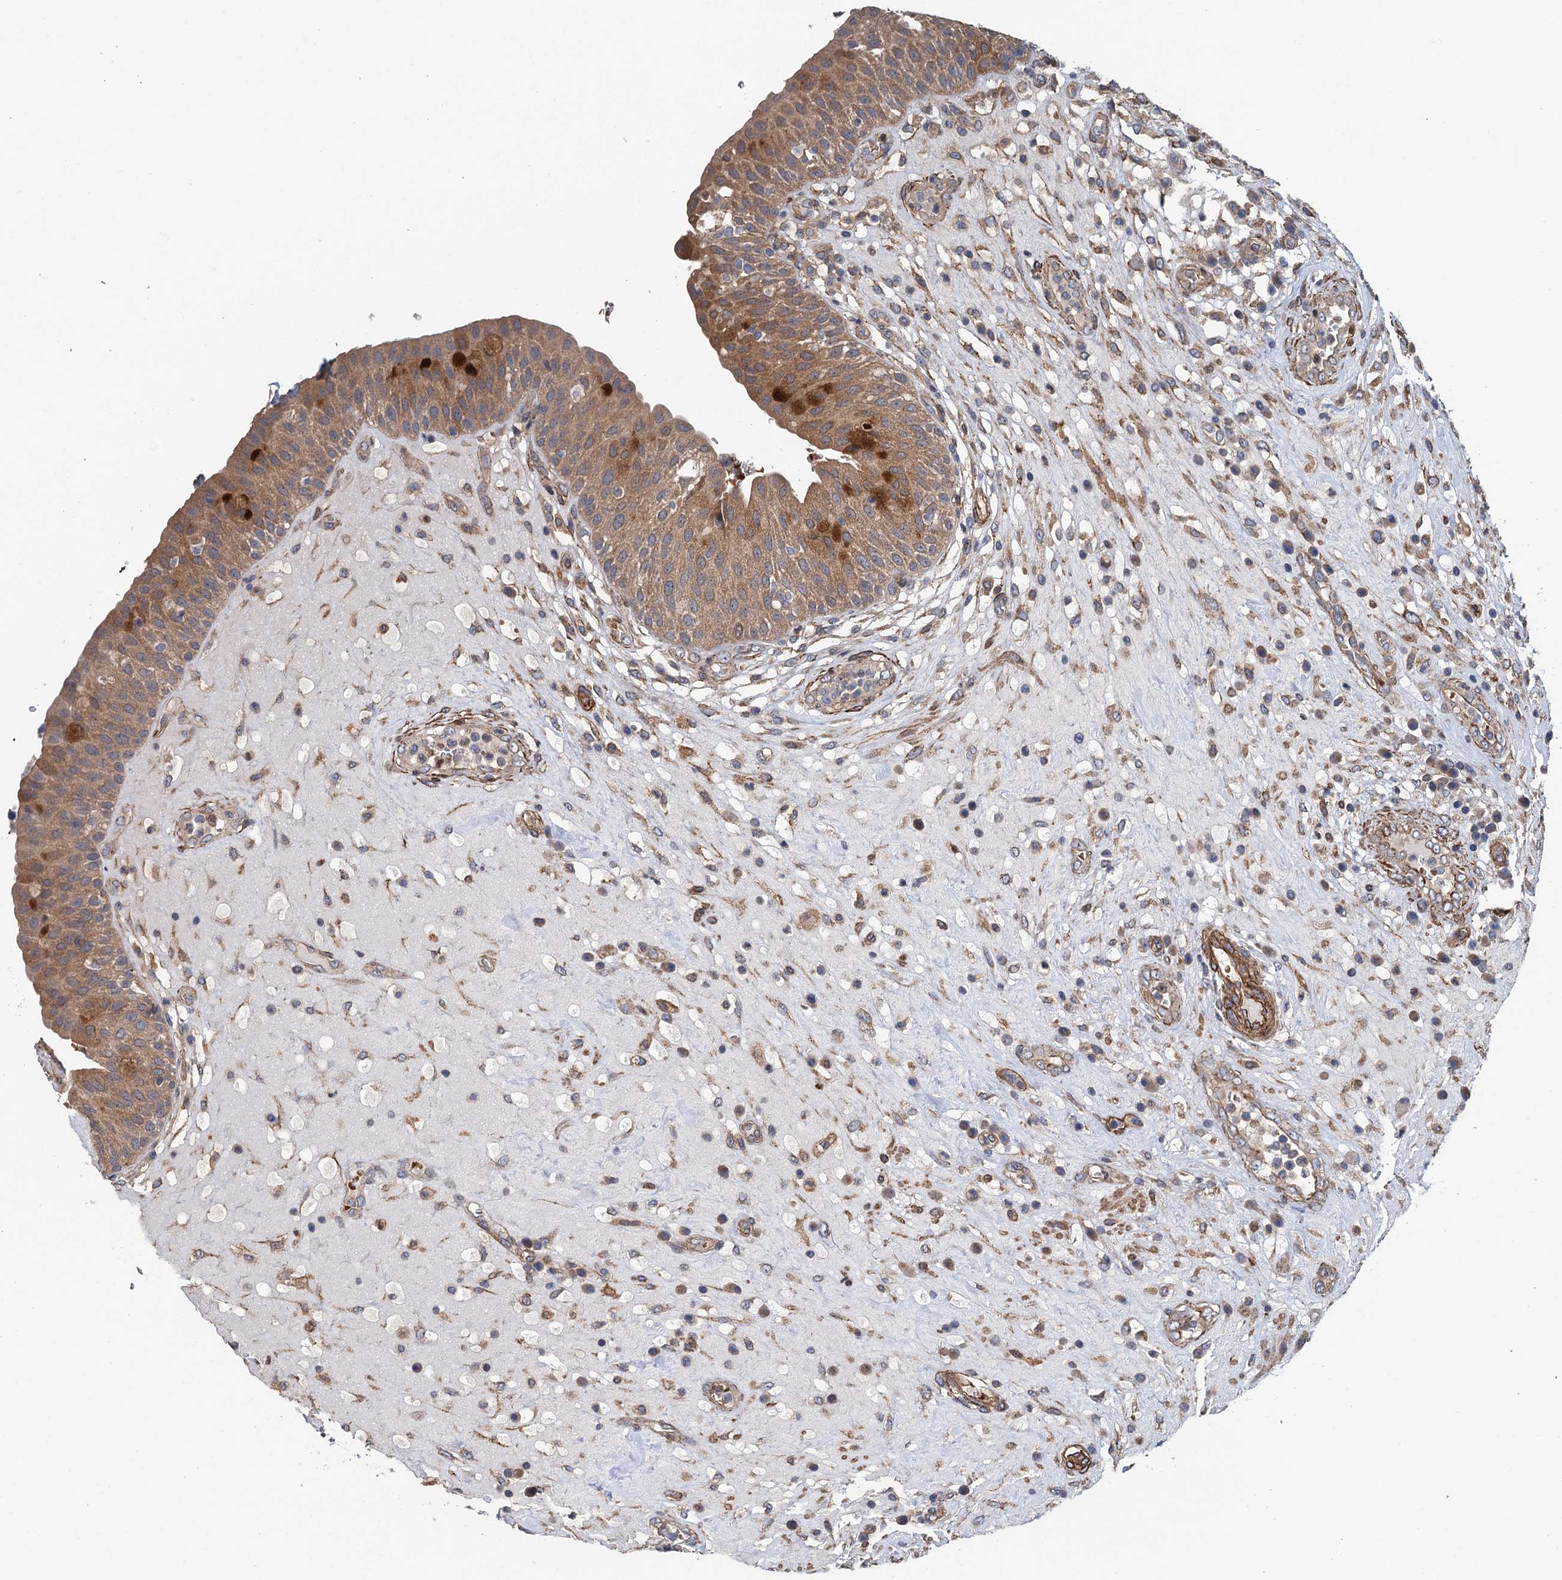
{"staining": {"intensity": "moderate", "quantity": "25%-75%", "location": "cytoplasmic/membranous"}, "tissue": "urinary bladder", "cell_type": "Urothelial cells", "image_type": "normal", "snomed": [{"axis": "morphology", "description": "Normal tissue, NOS"}, {"axis": "topography", "description": "Urinary bladder"}], "caption": "Urinary bladder stained for a protein exhibits moderate cytoplasmic/membranous positivity in urothelial cells.", "gene": "RSAD2", "patient": {"sex": "female", "age": 62}}